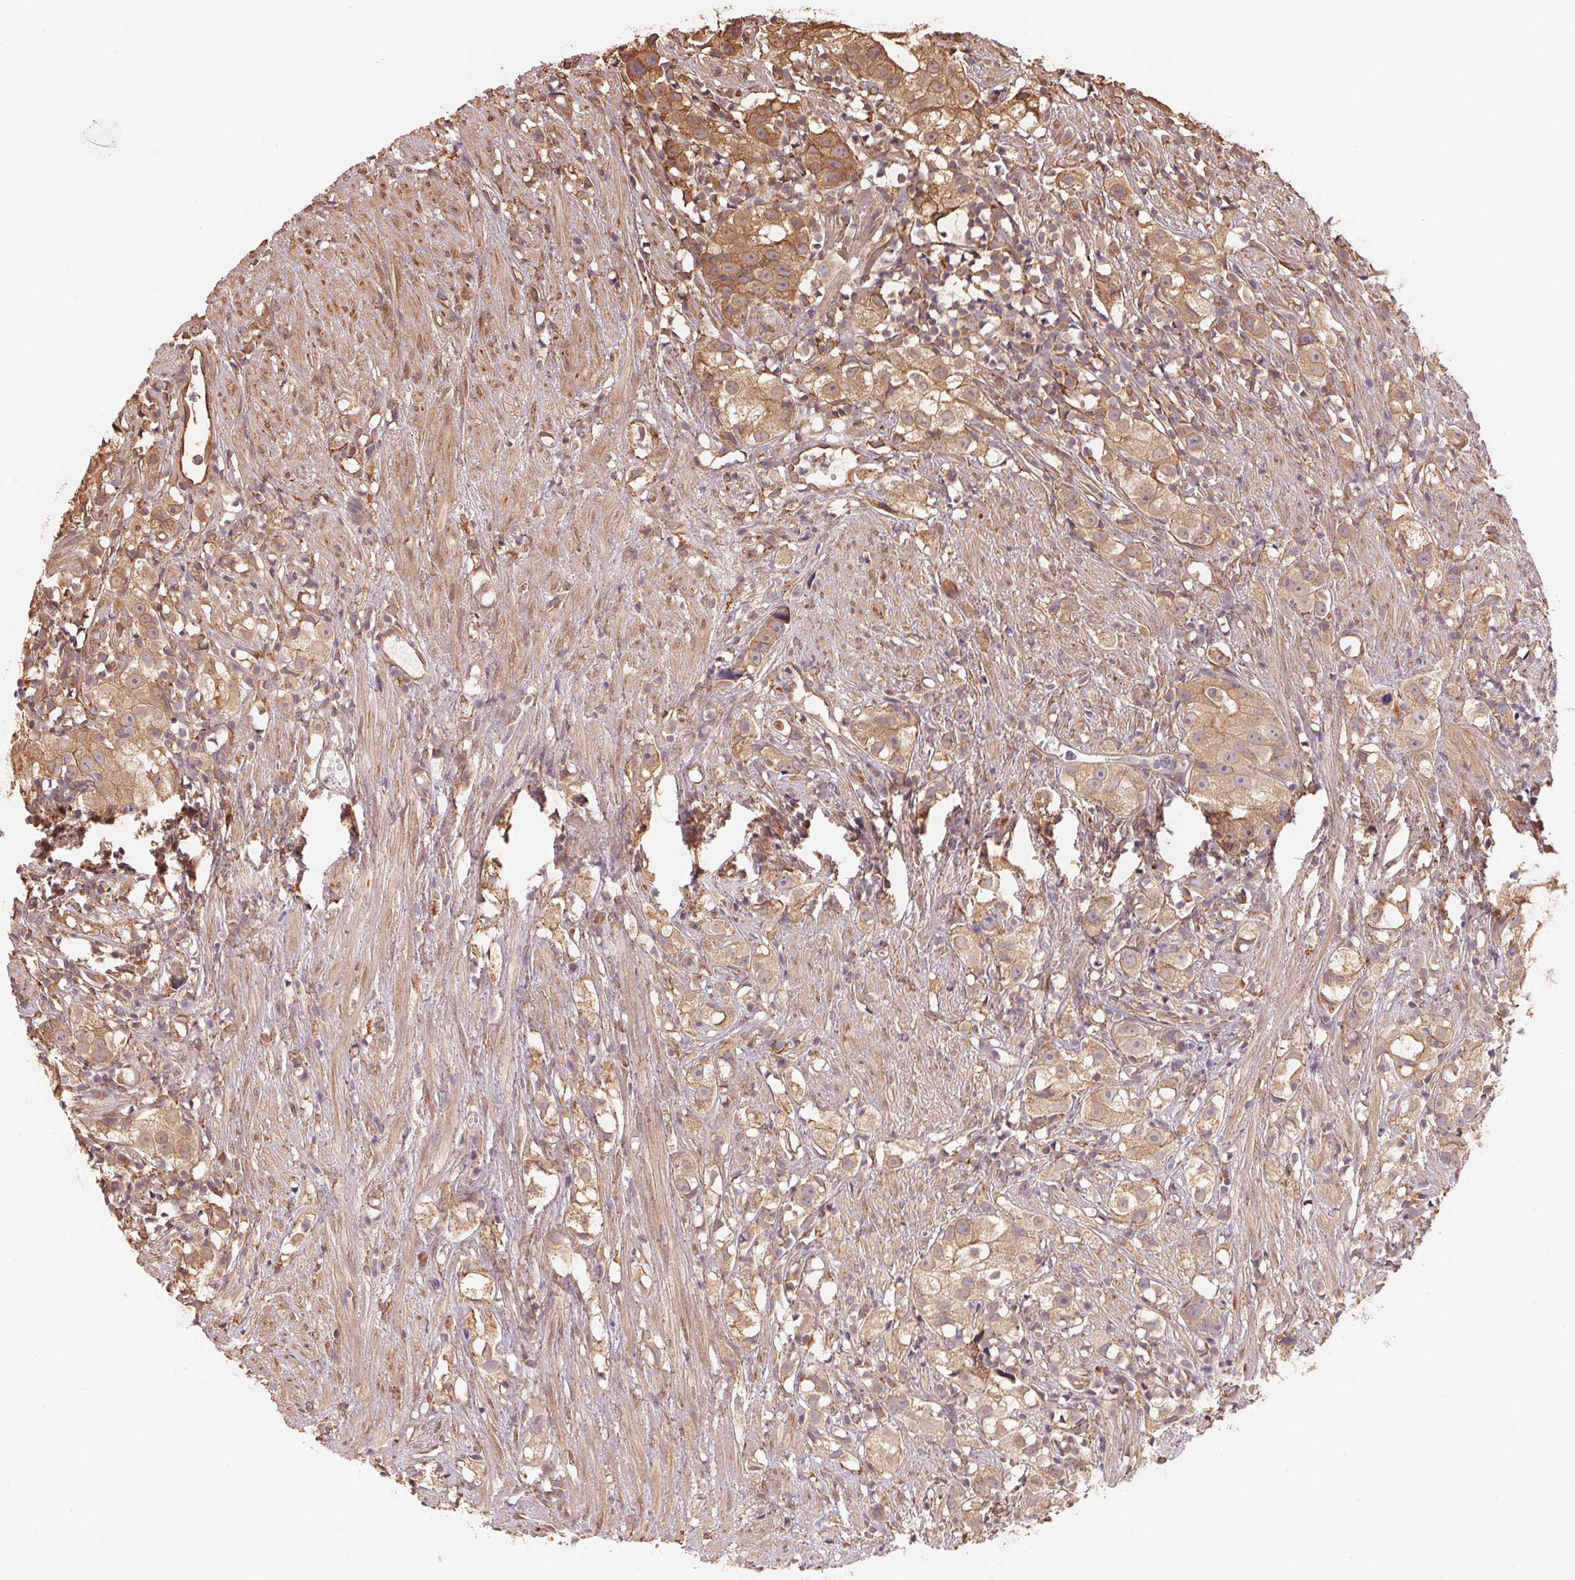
{"staining": {"intensity": "moderate", "quantity": ">75%", "location": "cytoplasmic/membranous"}, "tissue": "prostate cancer", "cell_type": "Tumor cells", "image_type": "cancer", "snomed": [{"axis": "morphology", "description": "Adenocarcinoma, High grade"}, {"axis": "topography", "description": "Prostate"}], "caption": "This image reveals IHC staining of high-grade adenocarcinoma (prostate), with medium moderate cytoplasmic/membranous expression in about >75% of tumor cells.", "gene": "C6orf163", "patient": {"sex": "male", "age": 68}}